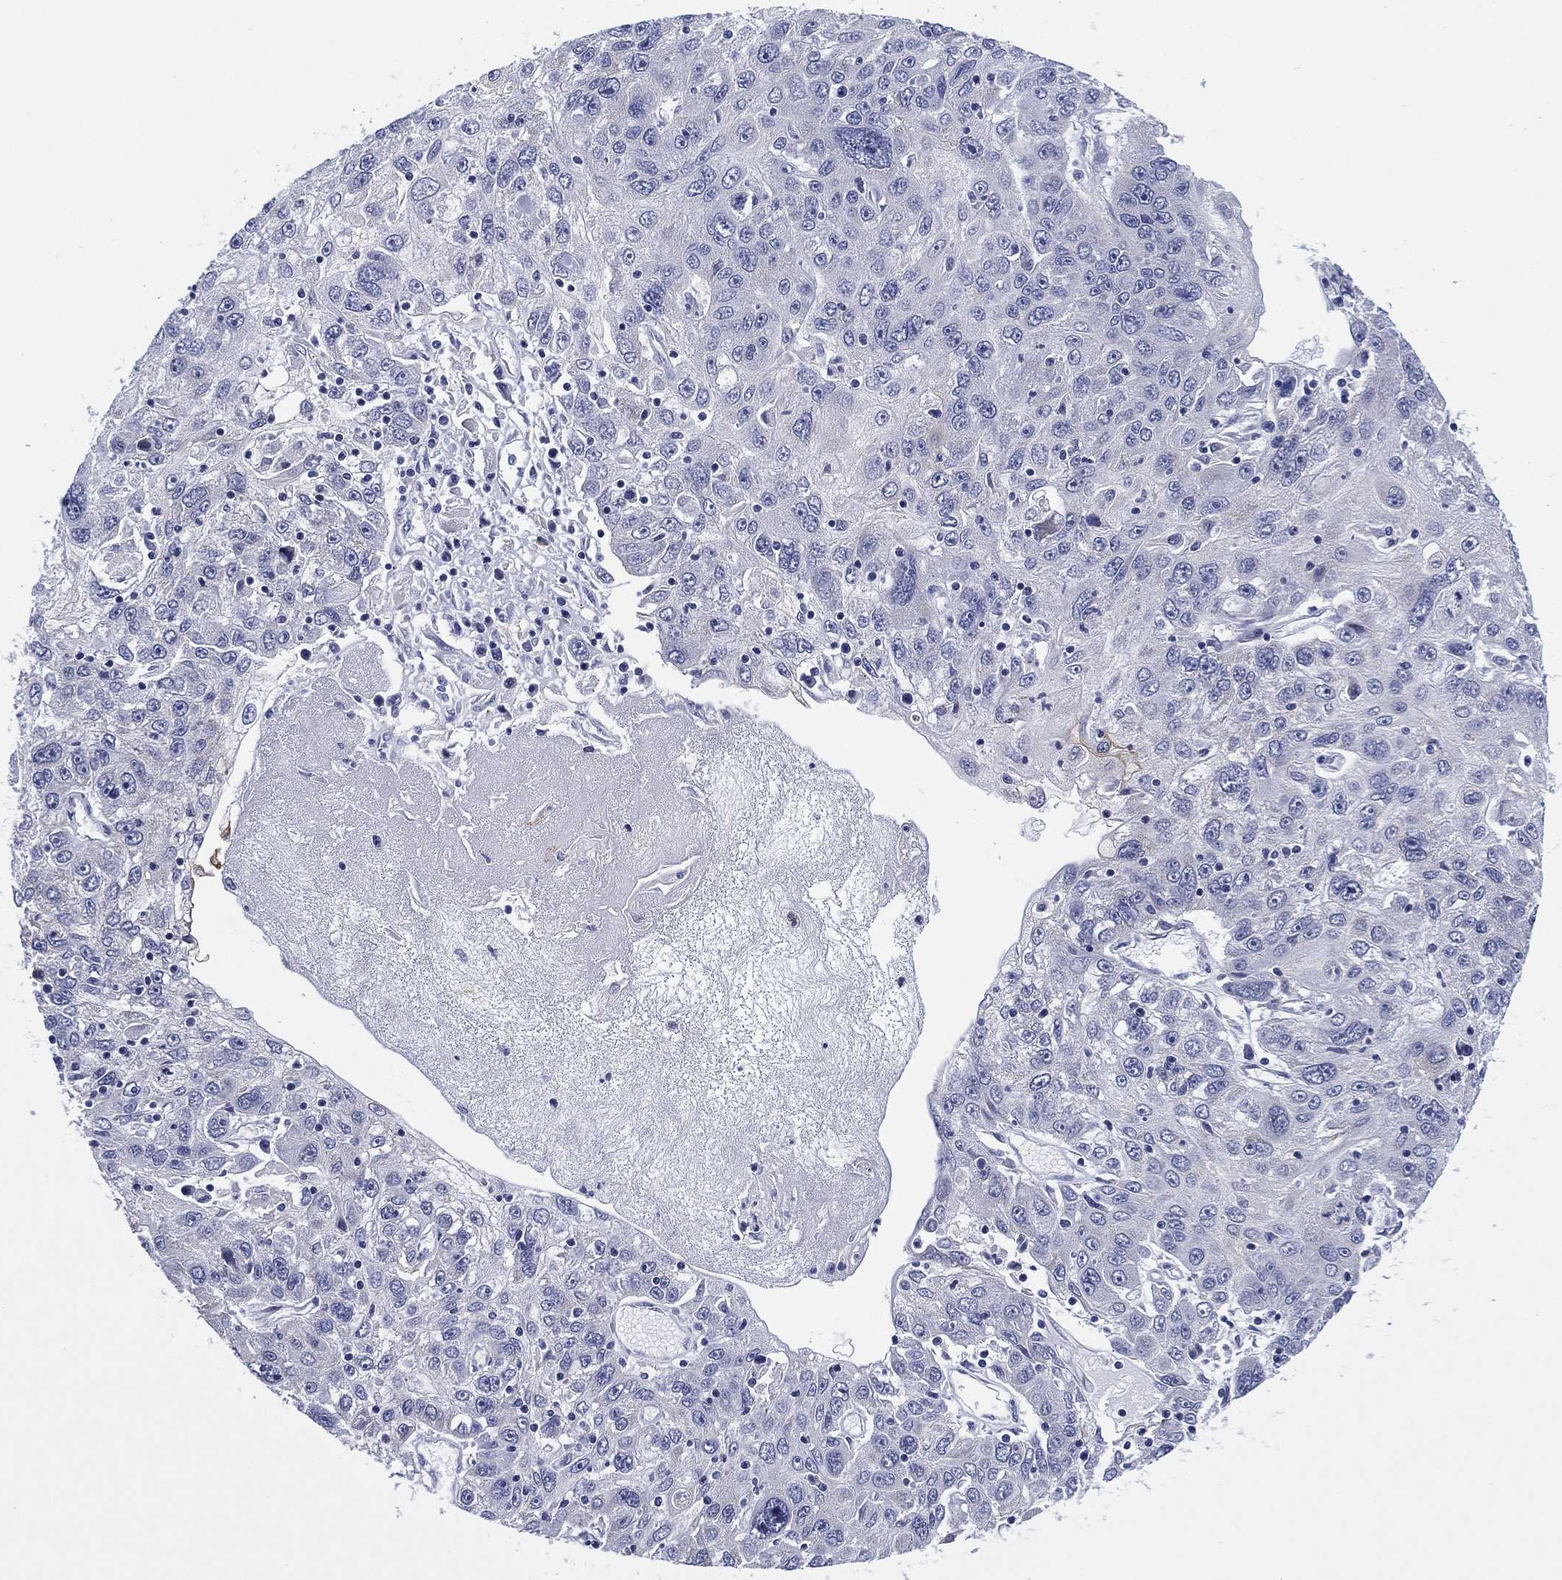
{"staining": {"intensity": "negative", "quantity": "none", "location": "none"}, "tissue": "stomach cancer", "cell_type": "Tumor cells", "image_type": "cancer", "snomed": [{"axis": "morphology", "description": "Adenocarcinoma, NOS"}, {"axis": "topography", "description": "Stomach"}], "caption": "A histopathology image of stomach cancer stained for a protein demonstrates no brown staining in tumor cells.", "gene": "CLIP3", "patient": {"sex": "male", "age": 56}}